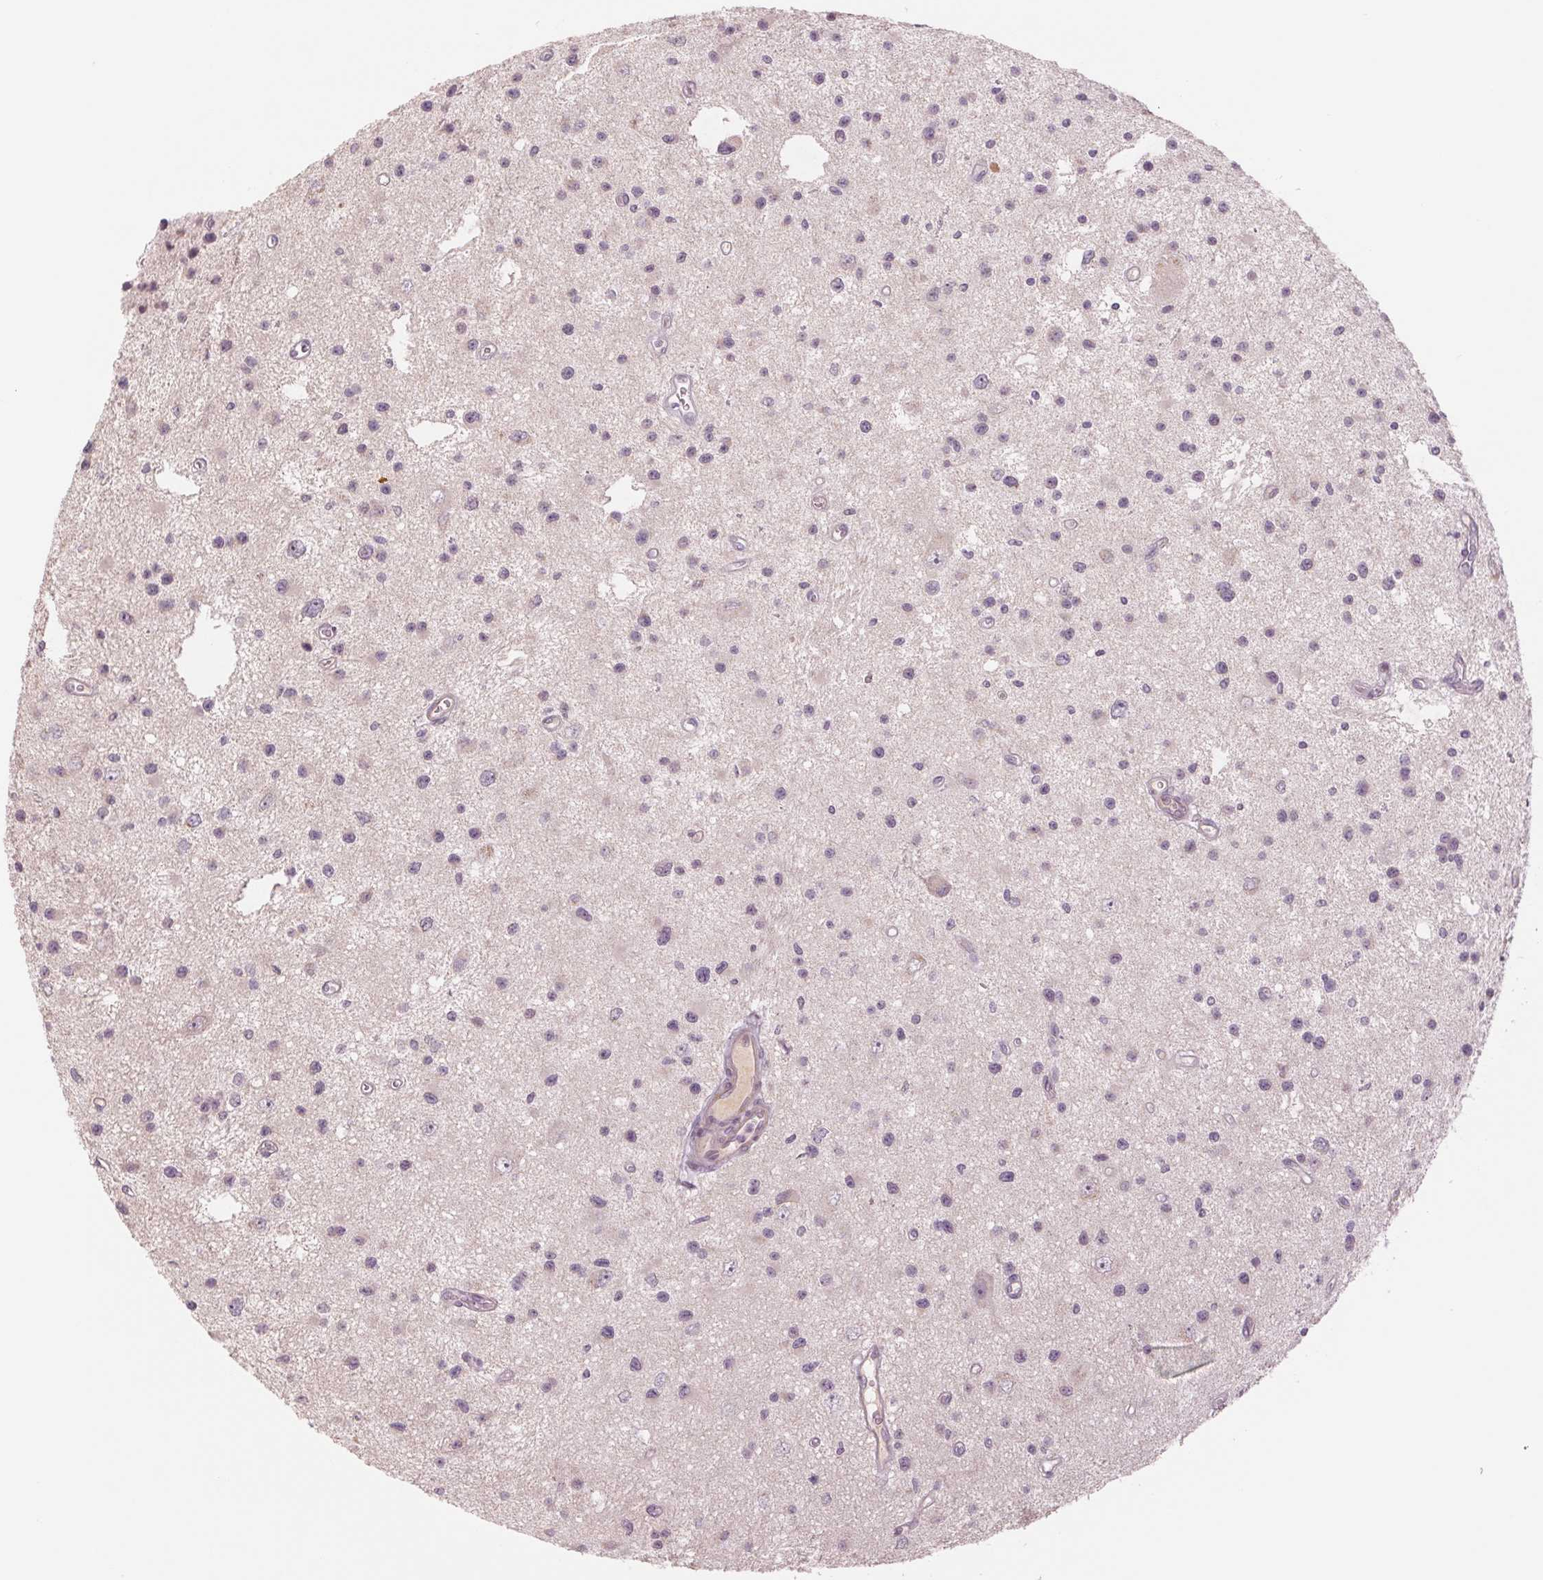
{"staining": {"intensity": "negative", "quantity": "none", "location": "none"}, "tissue": "glioma", "cell_type": "Tumor cells", "image_type": "cancer", "snomed": [{"axis": "morphology", "description": "Glioma, malignant, Low grade"}, {"axis": "topography", "description": "Brain"}], "caption": "Tumor cells show no significant protein staining in malignant glioma (low-grade).", "gene": "PPIA", "patient": {"sex": "male", "age": 43}}